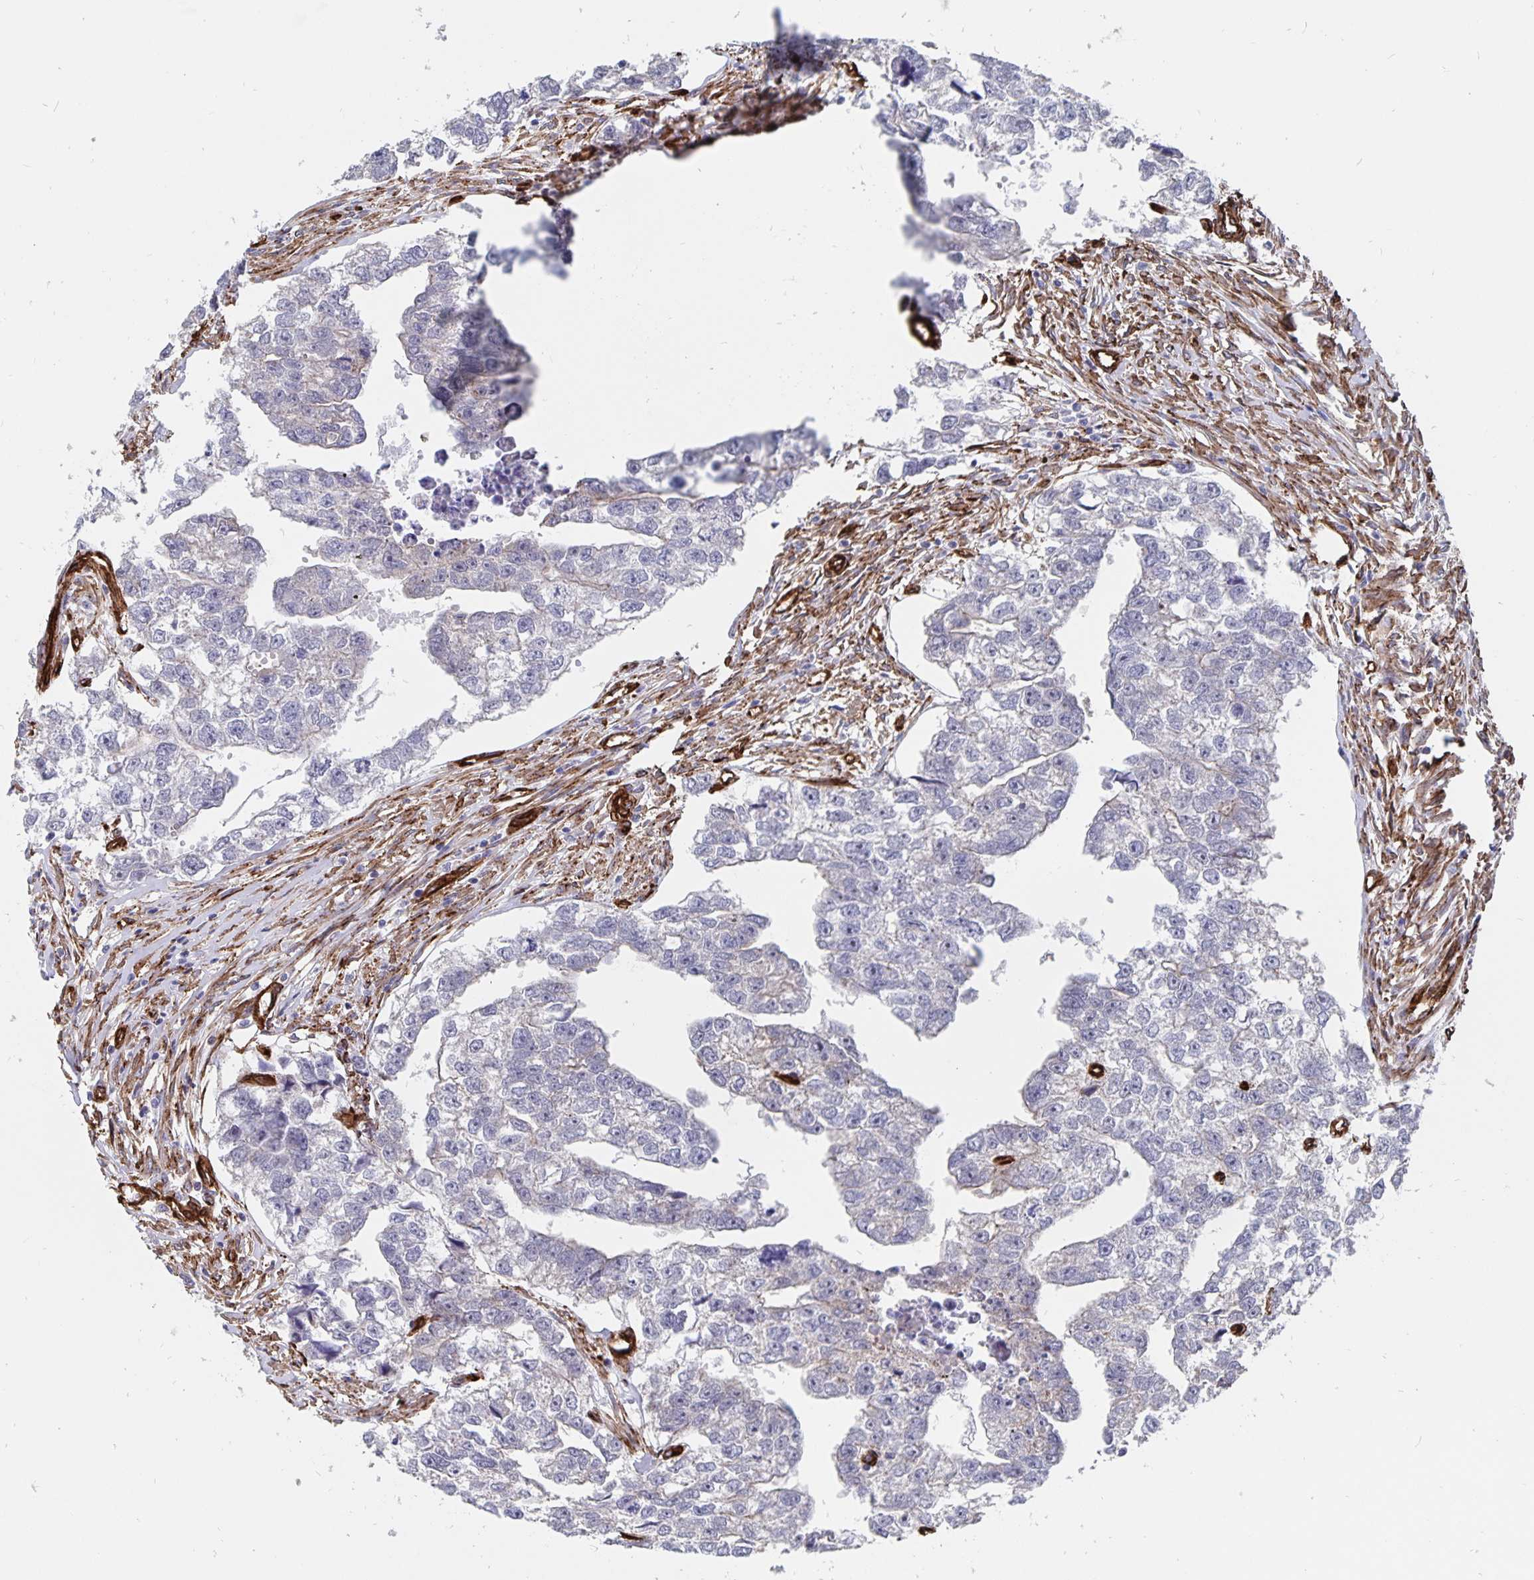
{"staining": {"intensity": "negative", "quantity": "none", "location": "none"}, "tissue": "testis cancer", "cell_type": "Tumor cells", "image_type": "cancer", "snomed": [{"axis": "morphology", "description": "Carcinoma, Embryonal, NOS"}, {"axis": "morphology", "description": "Teratoma, malignant, NOS"}, {"axis": "topography", "description": "Testis"}], "caption": "Tumor cells show no significant expression in testis cancer.", "gene": "DCHS2", "patient": {"sex": "male", "age": 44}}